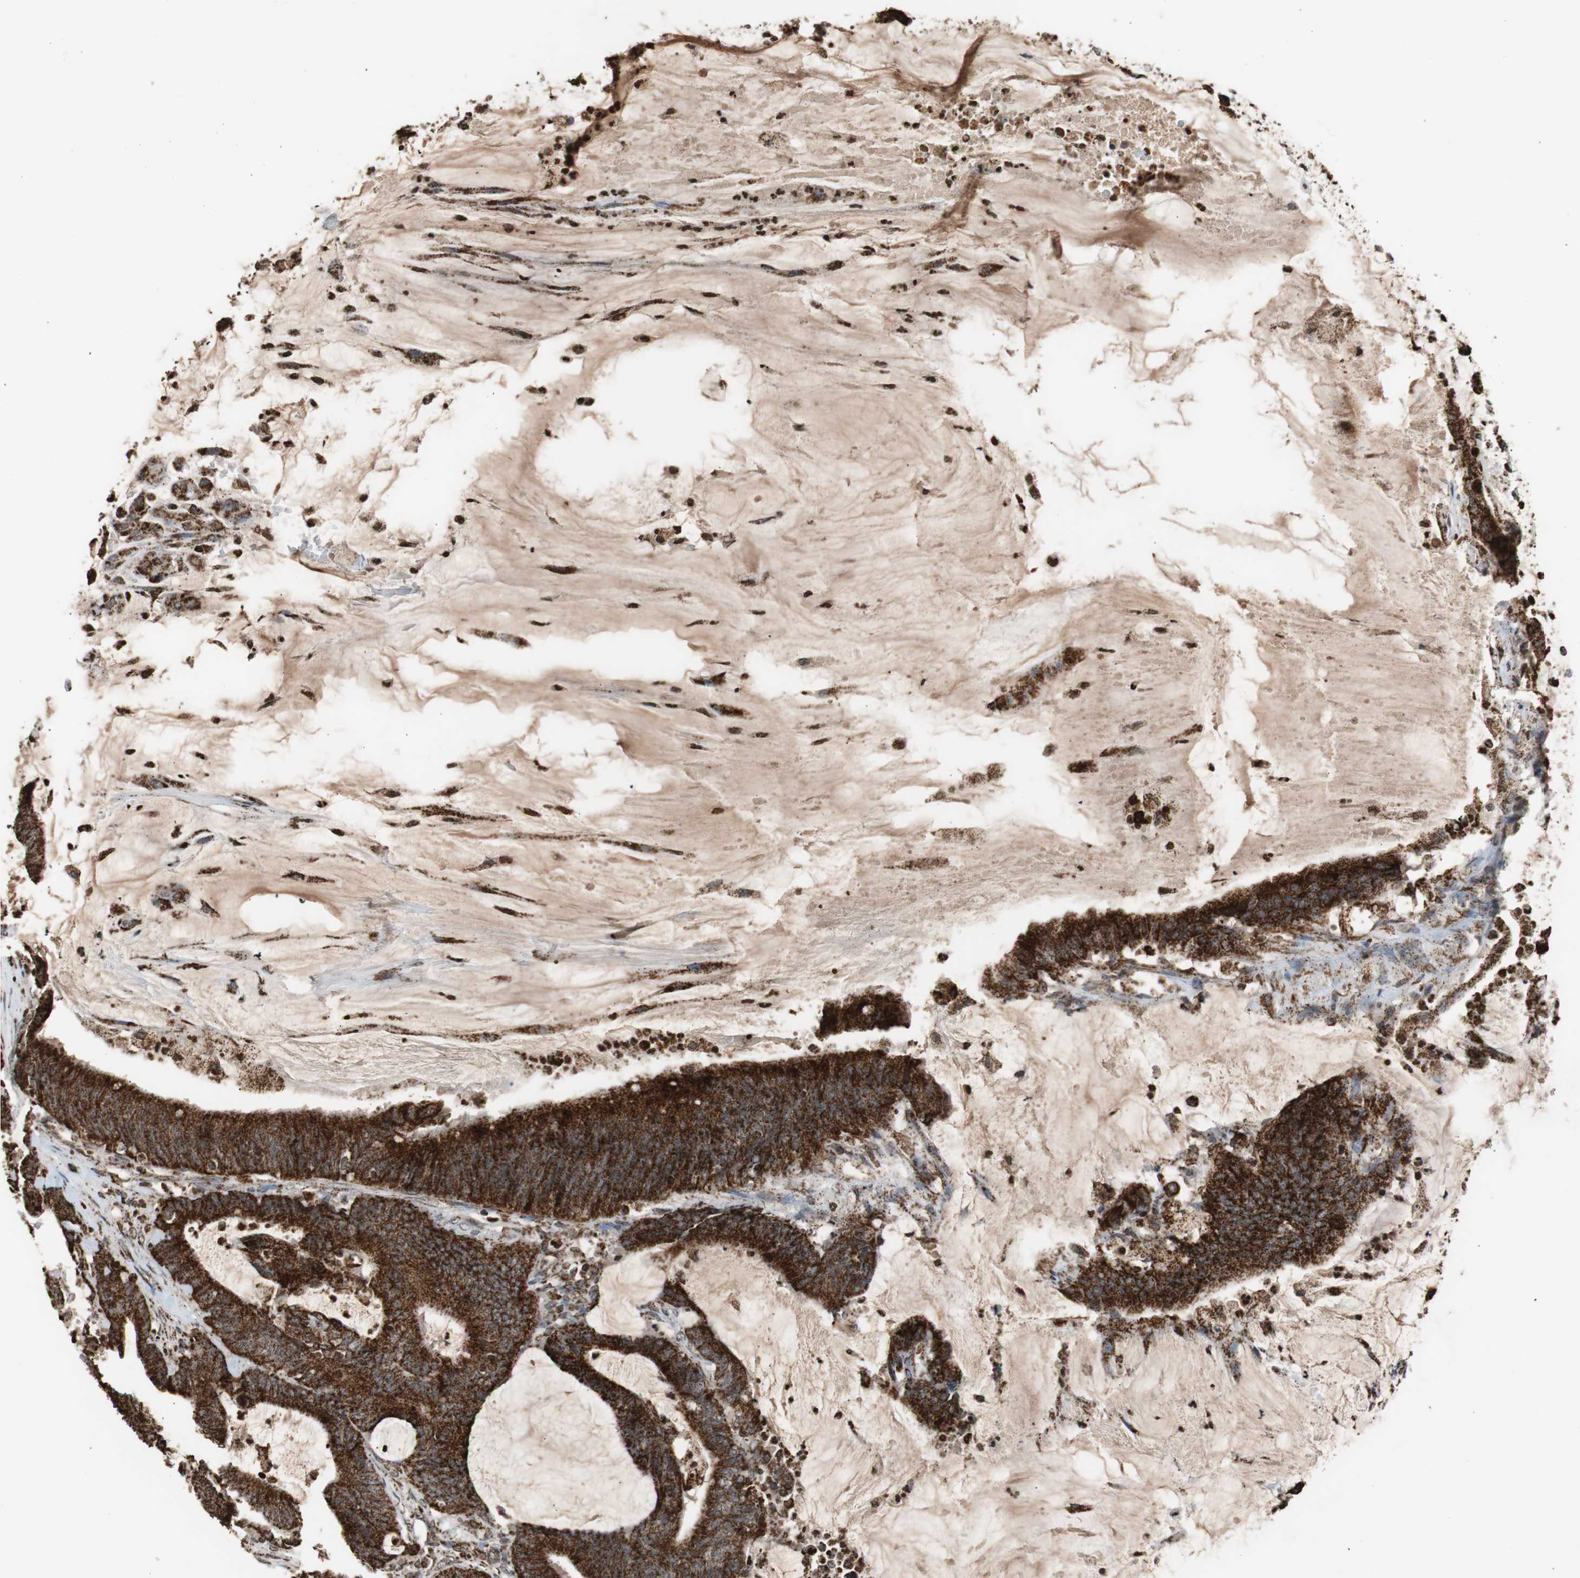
{"staining": {"intensity": "strong", "quantity": ">75%", "location": "cytoplasmic/membranous"}, "tissue": "colorectal cancer", "cell_type": "Tumor cells", "image_type": "cancer", "snomed": [{"axis": "morphology", "description": "Adenocarcinoma, NOS"}, {"axis": "topography", "description": "Rectum"}], "caption": "High-magnification brightfield microscopy of colorectal cancer stained with DAB (brown) and counterstained with hematoxylin (blue). tumor cells exhibit strong cytoplasmic/membranous staining is appreciated in about>75% of cells. (DAB (3,3'-diaminobenzidine) = brown stain, brightfield microscopy at high magnification).", "gene": "HSPA9", "patient": {"sex": "female", "age": 66}}